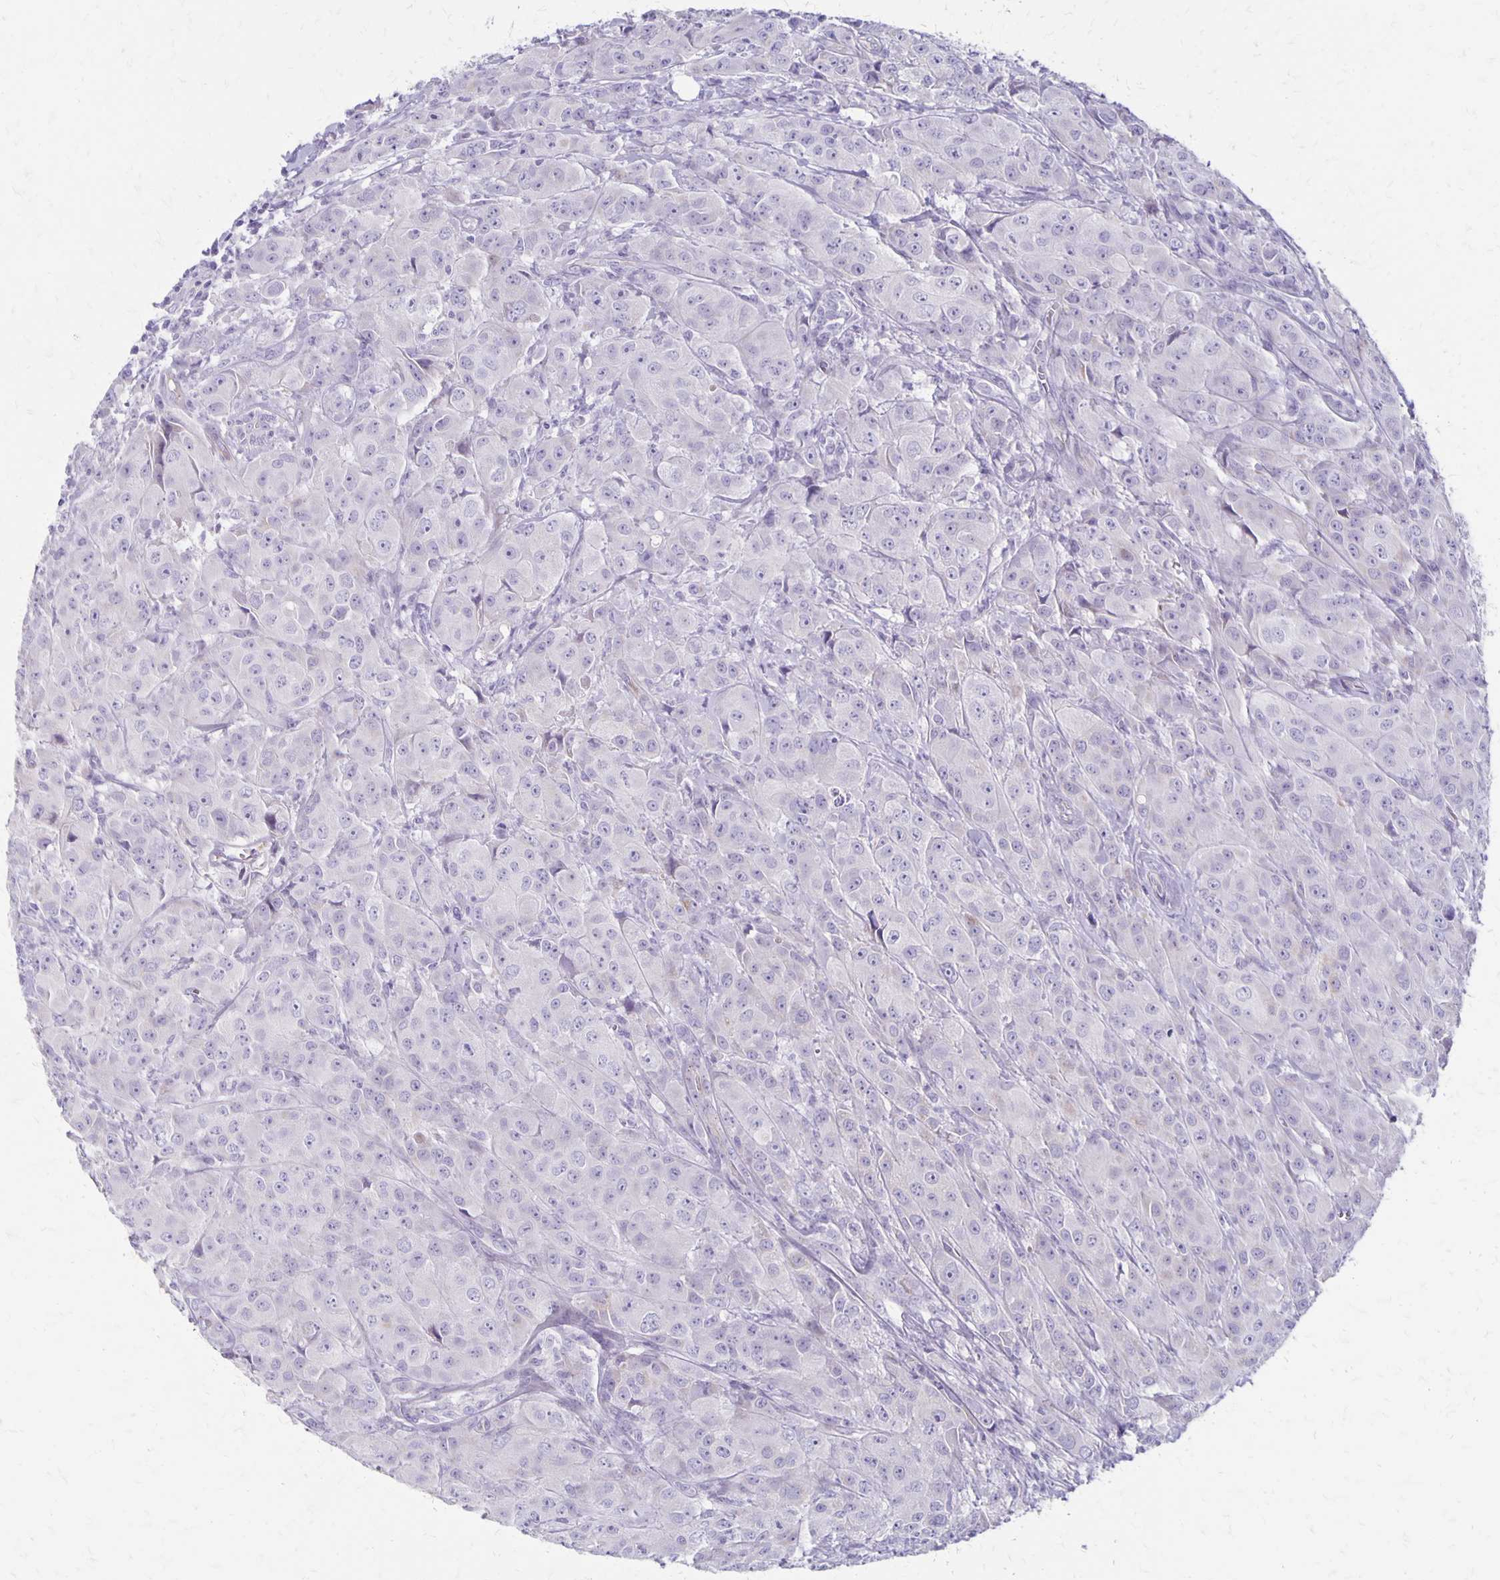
{"staining": {"intensity": "negative", "quantity": "none", "location": "none"}, "tissue": "breast cancer", "cell_type": "Tumor cells", "image_type": "cancer", "snomed": [{"axis": "morphology", "description": "Normal tissue, NOS"}, {"axis": "morphology", "description": "Duct carcinoma"}, {"axis": "topography", "description": "Breast"}], "caption": "Image shows no significant protein staining in tumor cells of breast cancer (invasive ductal carcinoma). (Stains: DAB immunohistochemistry (IHC) with hematoxylin counter stain, Microscopy: brightfield microscopy at high magnification).", "gene": "HOMER1", "patient": {"sex": "female", "age": 43}}